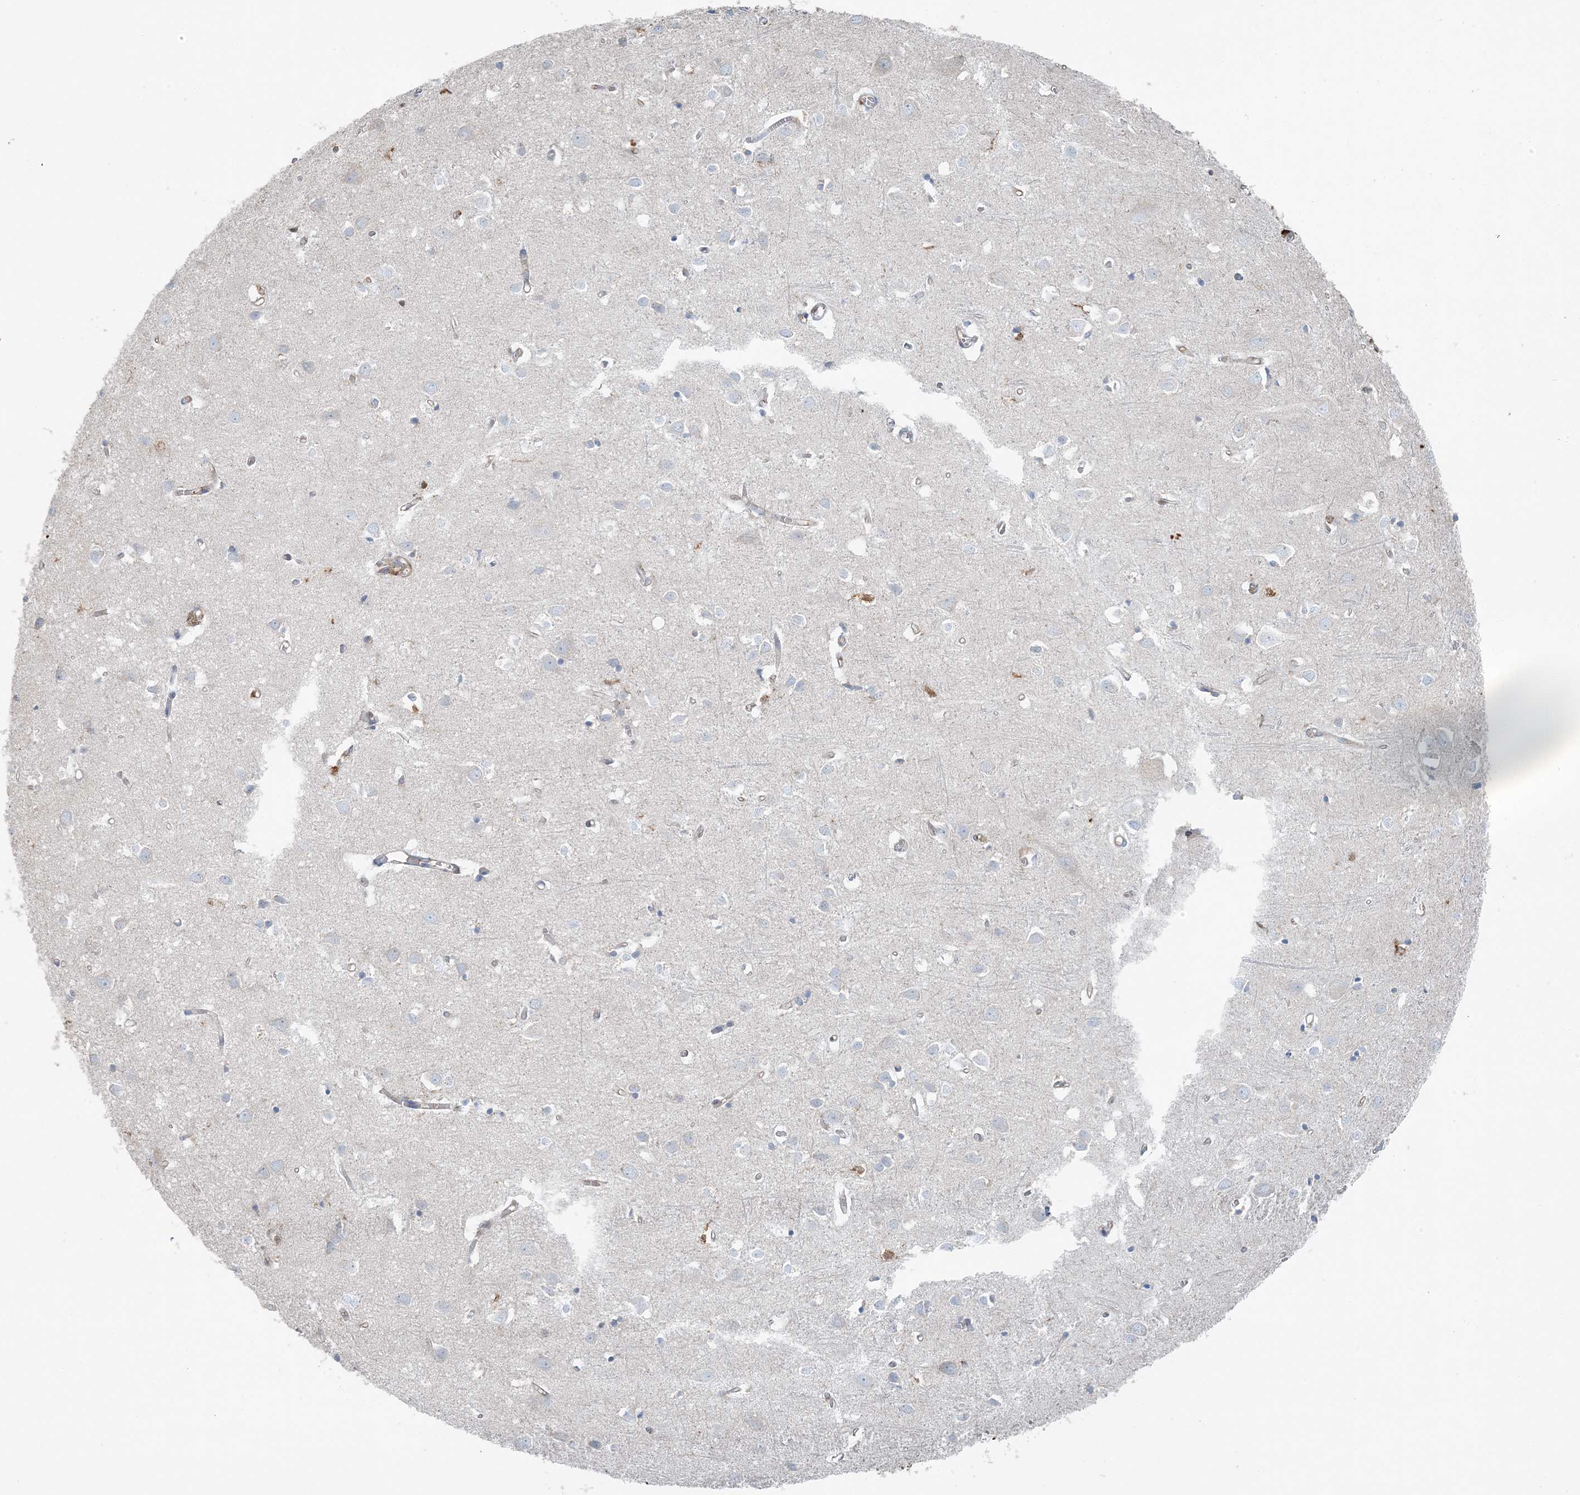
{"staining": {"intensity": "weak", "quantity": "25%-75%", "location": "cytoplasmic/membranous"}, "tissue": "cerebral cortex", "cell_type": "Endothelial cells", "image_type": "normal", "snomed": [{"axis": "morphology", "description": "Normal tissue, NOS"}, {"axis": "topography", "description": "Cerebral cortex"}], "caption": "High-power microscopy captured an immunohistochemistry micrograph of benign cerebral cortex, revealing weak cytoplasmic/membranous positivity in approximately 25%-75% of endothelial cells.", "gene": "SNX2", "patient": {"sex": "female", "age": 64}}